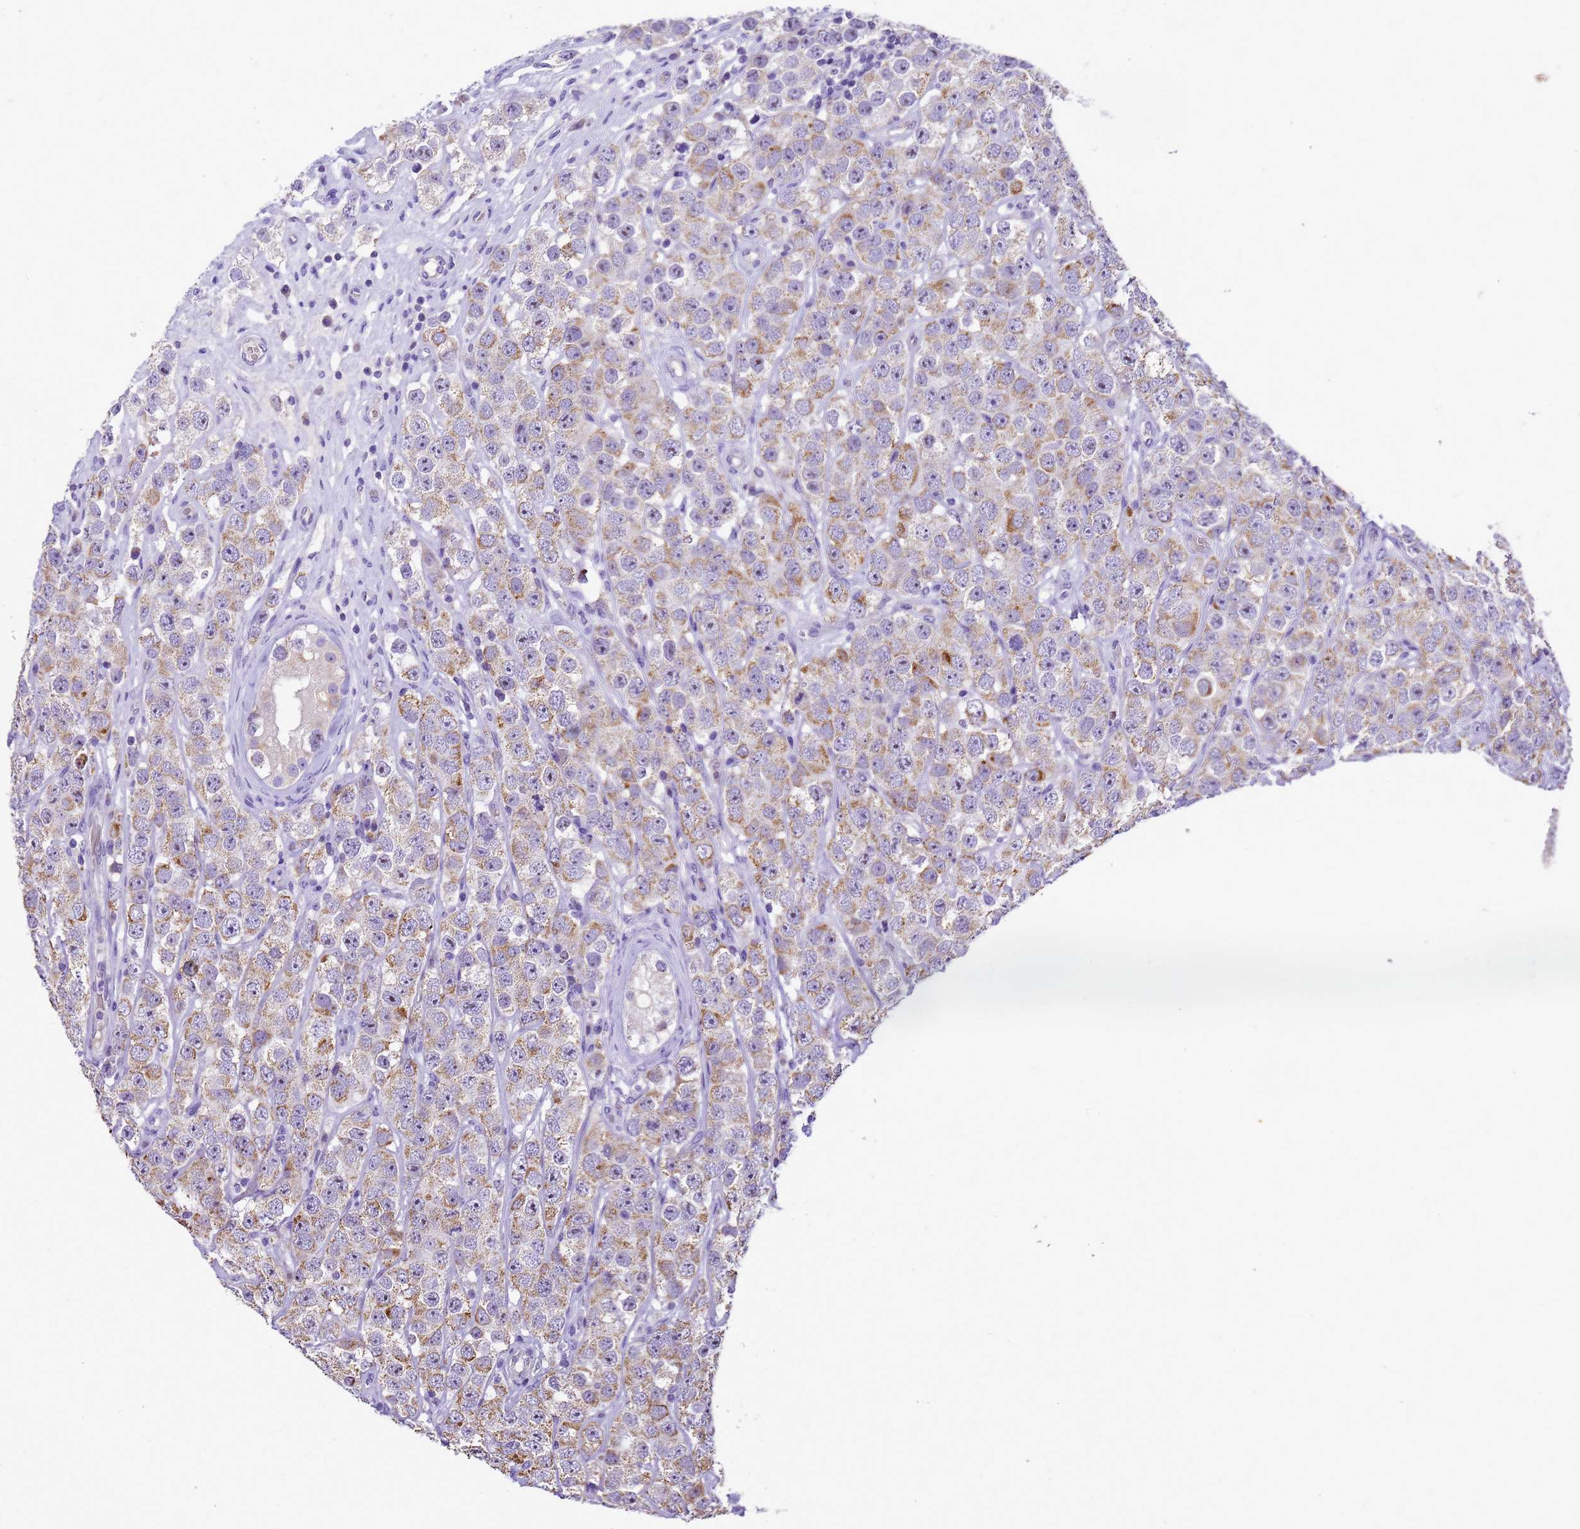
{"staining": {"intensity": "moderate", "quantity": "25%-75%", "location": "cytoplasmic/membranous"}, "tissue": "testis cancer", "cell_type": "Tumor cells", "image_type": "cancer", "snomed": [{"axis": "morphology", "description": "Seminoma, NOS"}, {"axis": "topography", "description": "Testis"}], "caption": "Tumor cells exhibit medium levels of moderate cytoplasmic/membranous positivity in about 25%-75% of cells in human testis cancer.", "gene": "PIEZO2", "patient": {"sex": "male", "age": 28}}